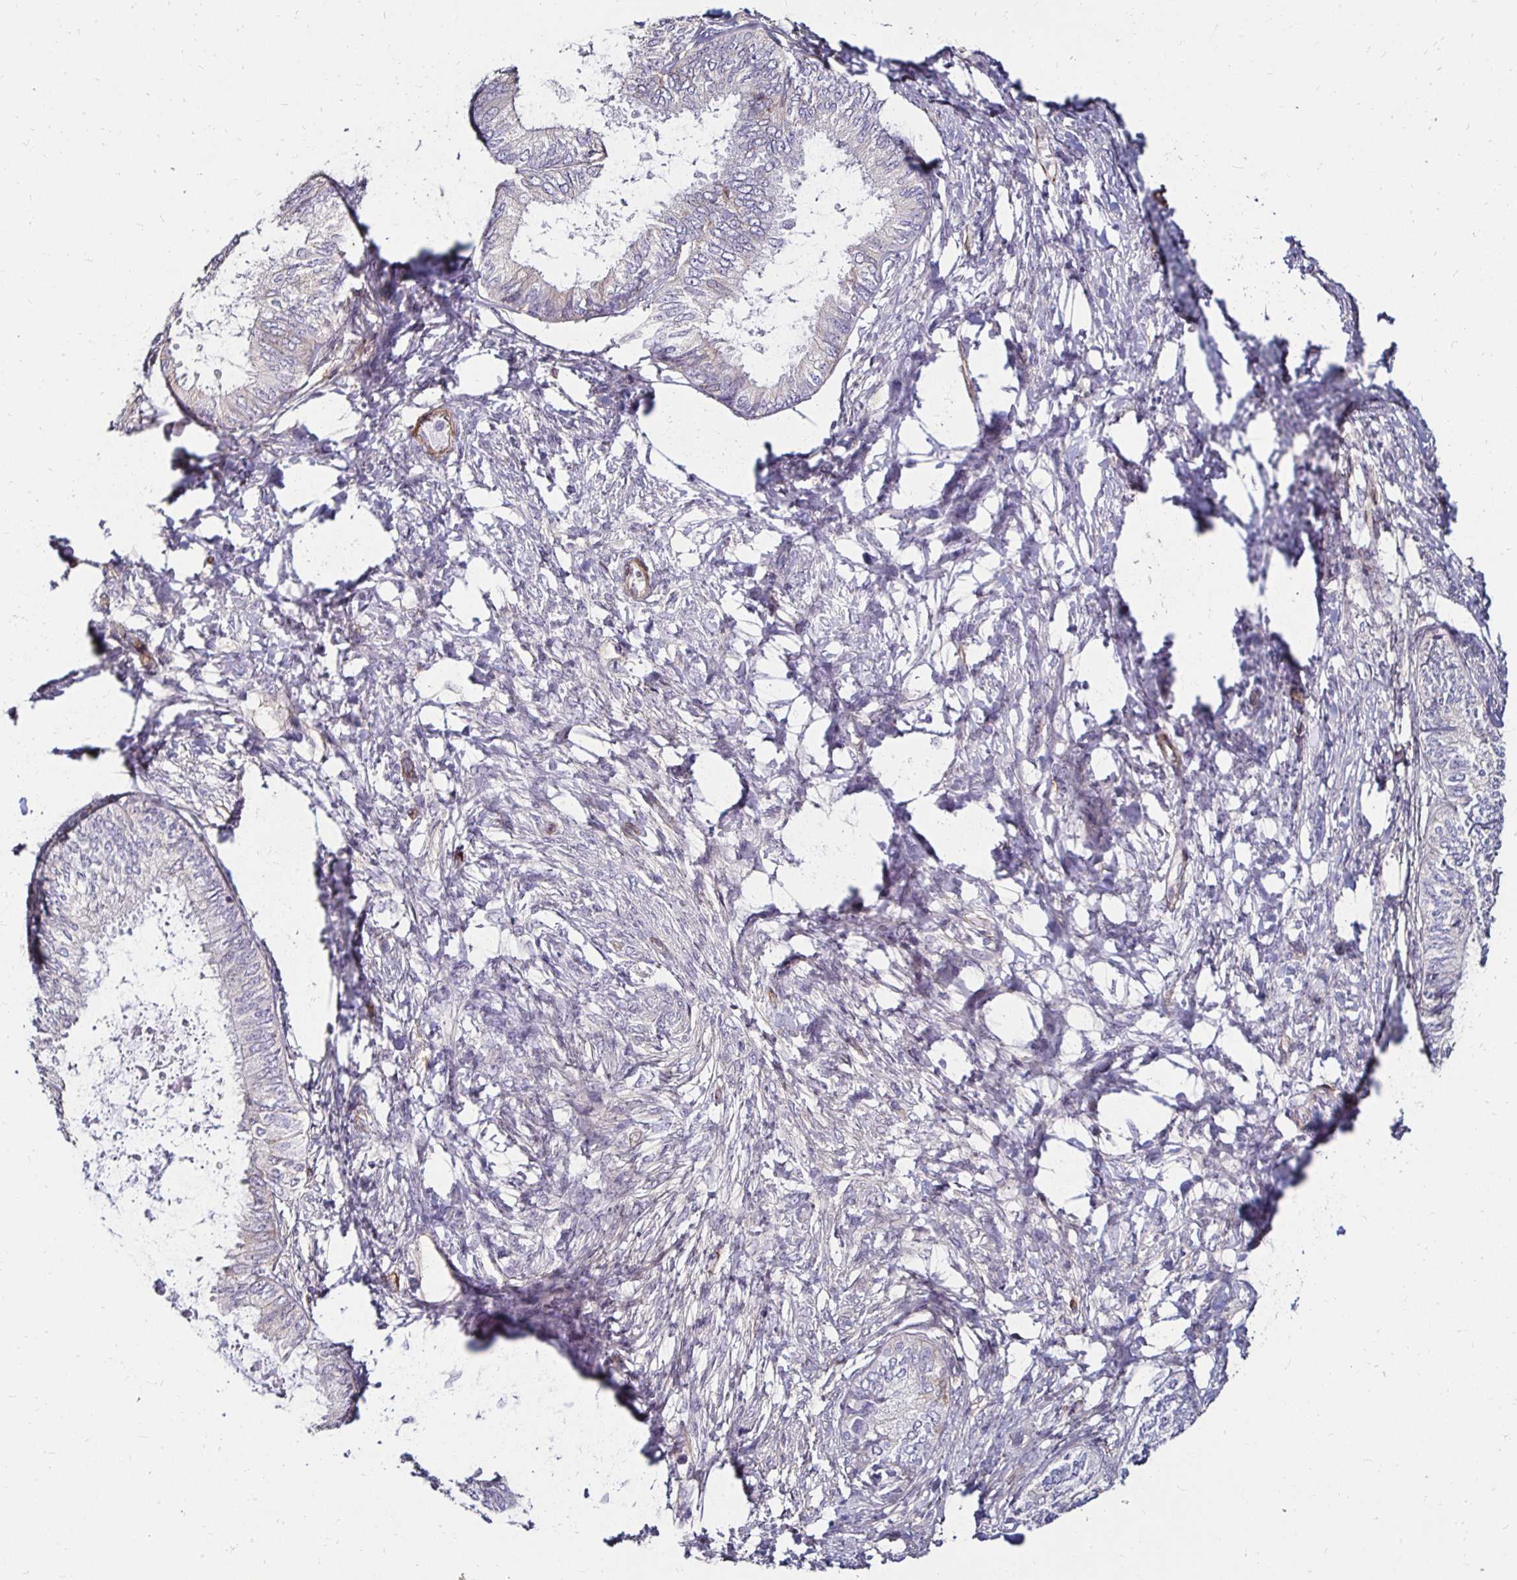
{"staining": {"intensity": "negative", "quantity": "none", "location": "none"}, "tissue": "ovarian cancer", "cell_type": "Tumor cells", "image_type": "cancer", "snomed": [{"axis": "morphology", "description": "Carcinoma, endometroid"}, {"axis": "topography", "description": "Ovary"}], "caption": "The histopathology image exhibits no staining of tumor cells in endometroid carcinoma (ovarian). The staining is performed using DAB (3,3'-diaminobenzidine) brown chromogen with nuclei counter-stained in using hematoxylin.", "gene": "ITGB1", "patient": {"sex": "female", "age": 70}}